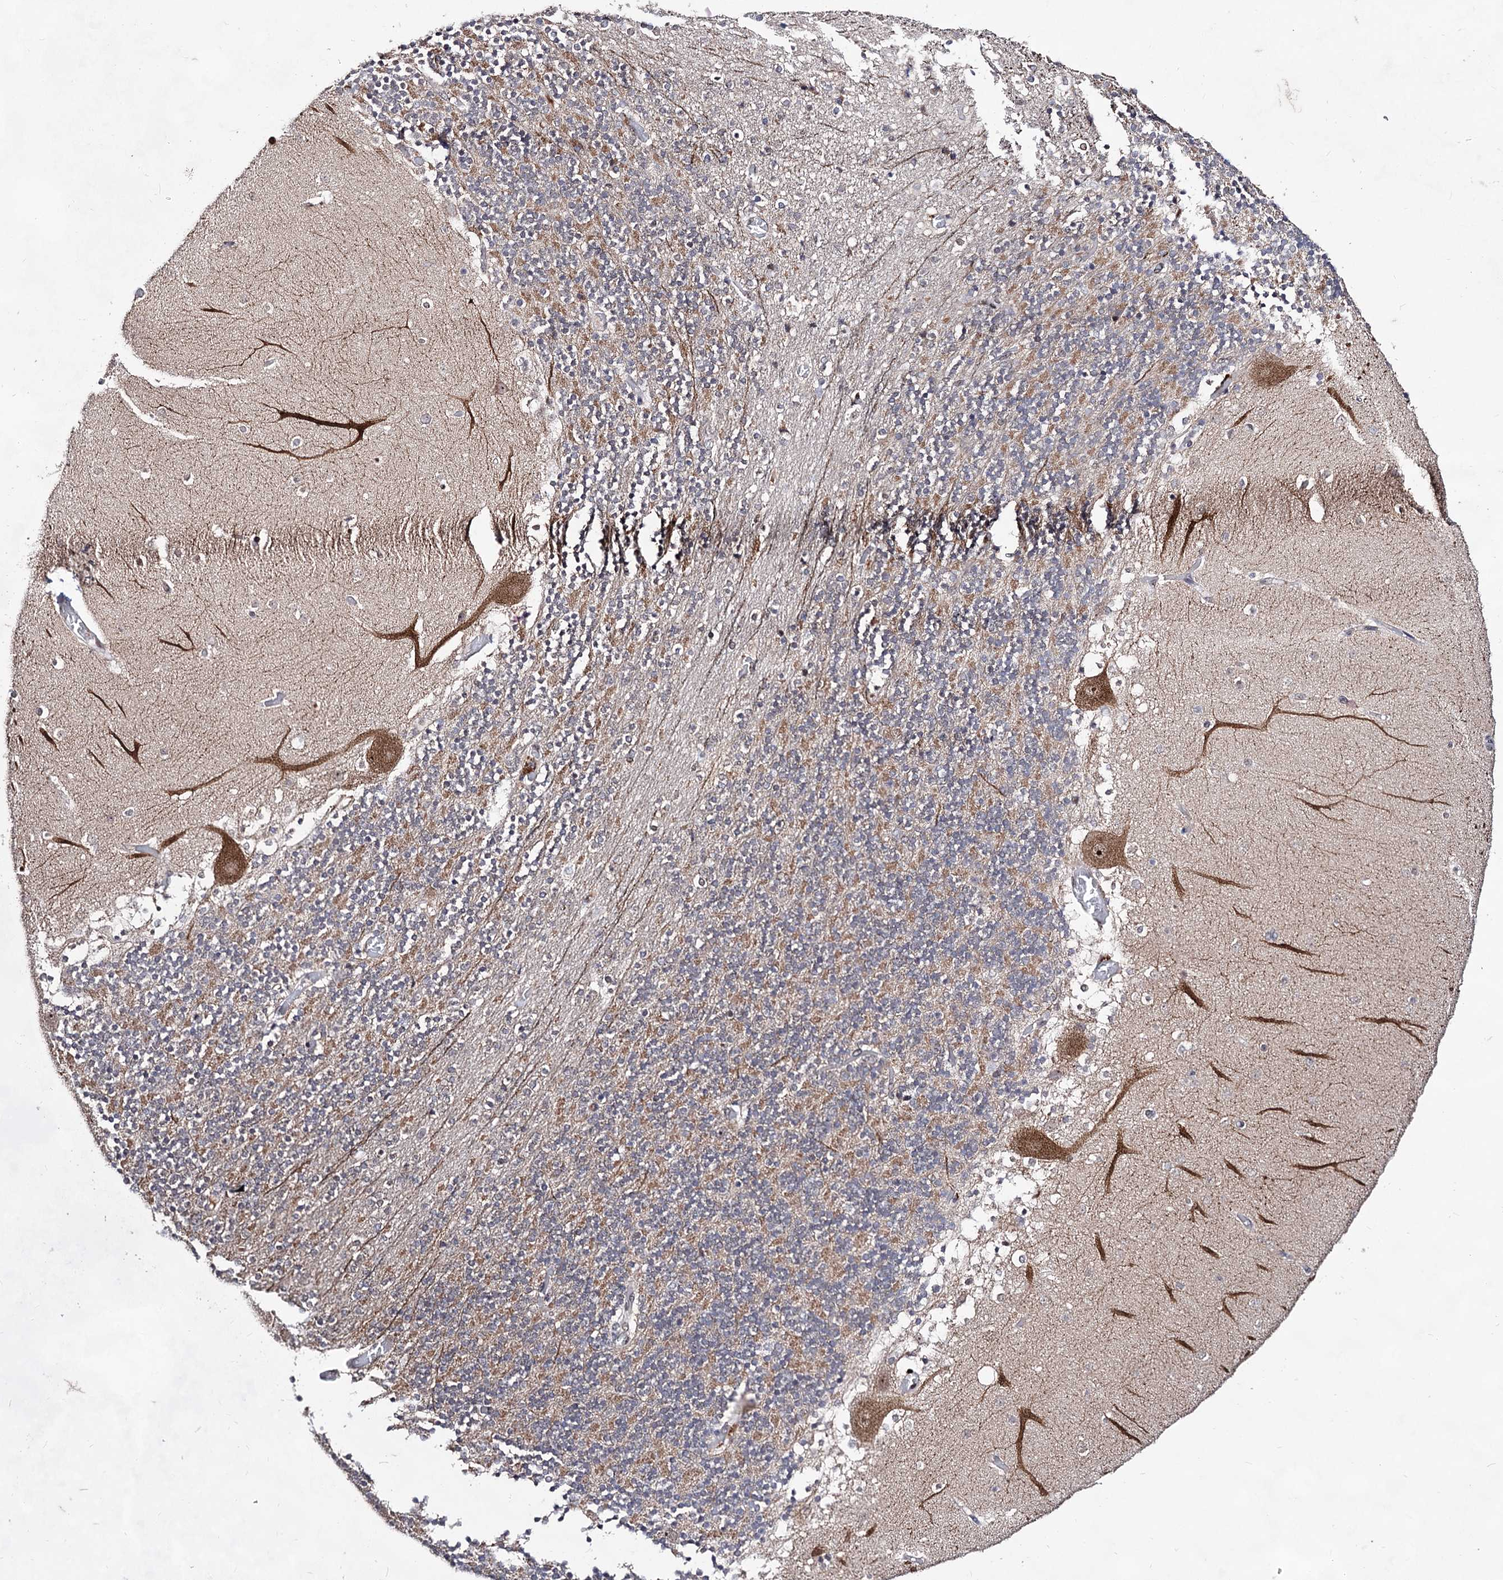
{"staining": {"intensity": "moderate", "quantity": "25%-75%", "location": "cytoplasmic/membranous"}, "tissue": "cerebellum", "cell_type": "Cells in granular layer", "image_type": "normal", "snomed": [{"axis": "morphology", "description": "Normal tissue, NOS"}, {"axis": "topography", "description": "Cerebellum"}], "caption": "This is a photomicrograph of immunohistochemistry staining of normal cerebellum, which shows moderate positivity in the cytoplasmic/membranous of cells in granular layer.", "gene": "EXOSC10", "patient": {"sex": "female", "age": 28}}